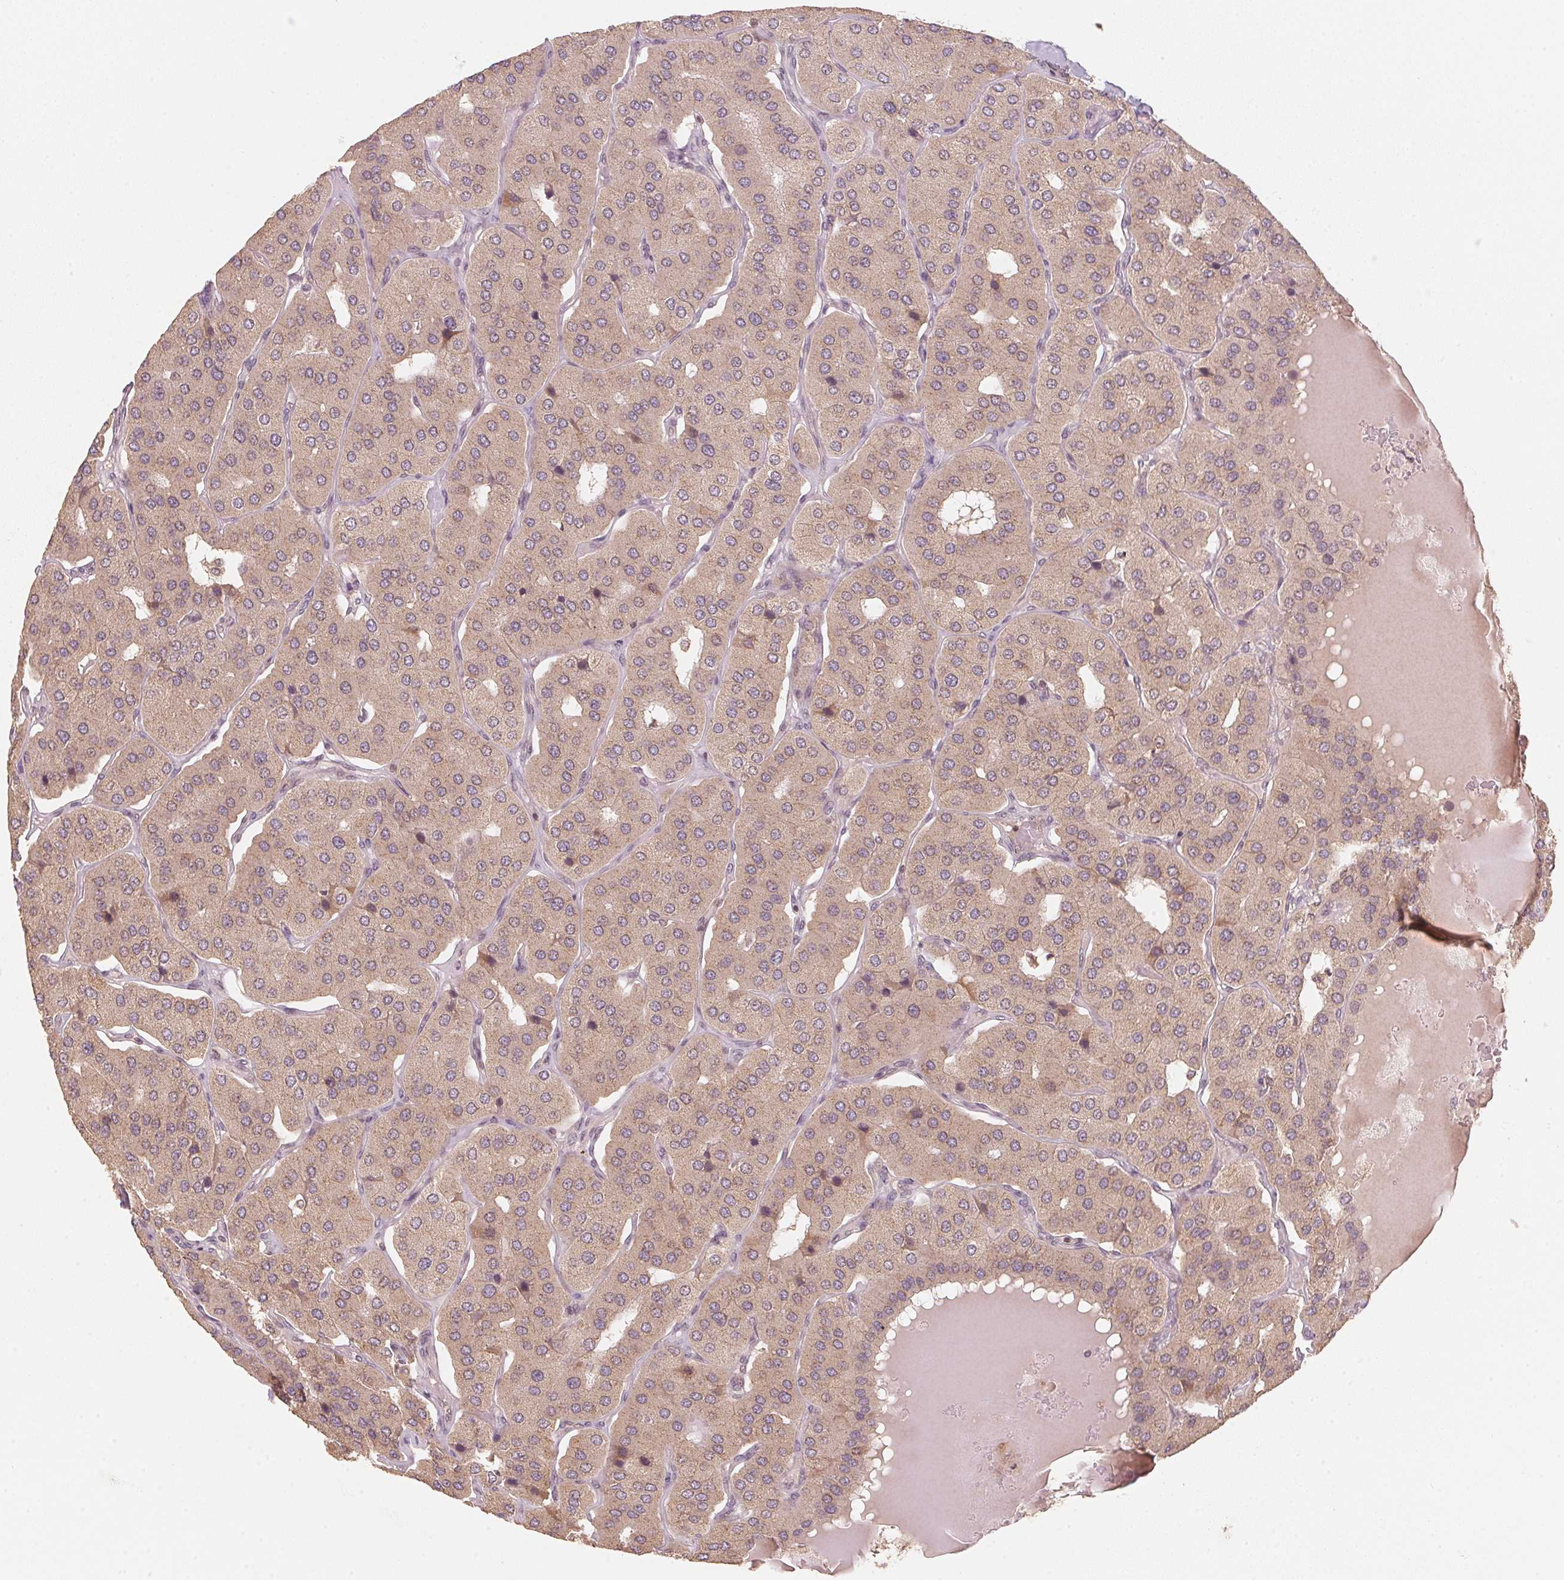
{"staining": {"intensity": "weak", "quantity": "25%-75%", "location": "cytoplasmic/membranous"}, "tissue": "parathyroid gland", "cell_type": "Glandular cells", "image_type": "normal", "snomed": [{"axis": "morphology", "description": "Normal tissue, NOS"}, {"axis": "morphology", "description": "Adenoma, NOS"}, {"axis": "topography", "description": "Parathyroid gland"}], "caption": "Human parathyroid gland stained with a brown dye reveals weak cytoplasmic/membranous positive expression in approximately 25%-75% of glandular cells.", "gene": "C2orf73", "patient": {"sex": "female", "age": 86}}